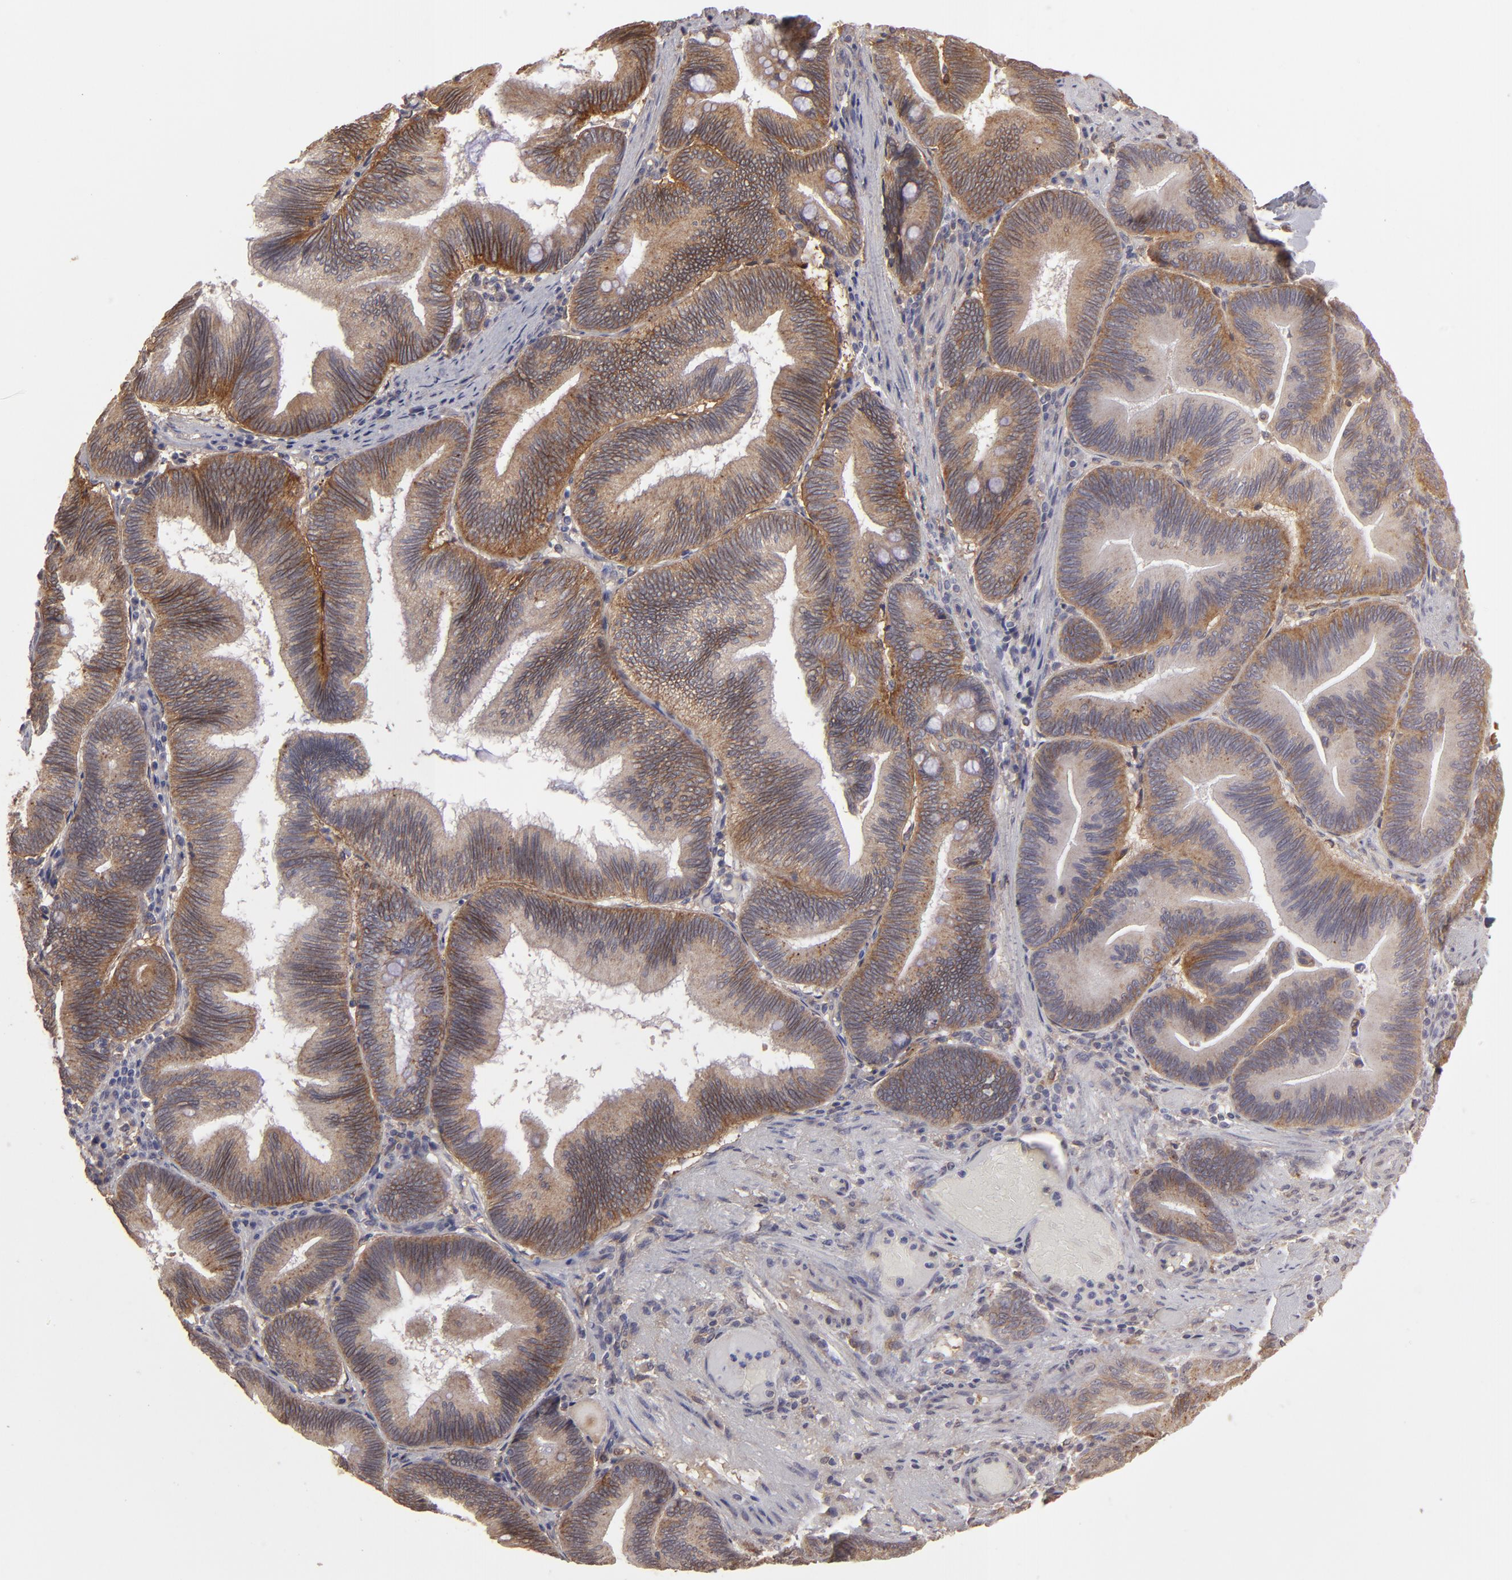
{"staining": {"intensity": "moderate", "quantity": ">75%", "location": "cytoplasmic/membranous"}, "tissue": "pancreatic cancer", "cell_type": "Tumor cells", "image_type": "cancer", "snomed": [{"axis": "morphology", "description": "Adenocarcinoma, NOS"}, {"axis": "topography", "description": "Pancreas"}], "caption": "There is medium levels of moderate cytoplasmic/membranous staining in tumor cells of pancreatic cancer (adenocarcinoma), as demonstrated by immunohistochemical staining (brown color).", "gene": "ITGB5", "patient": {"sex": "male", "age": 82}}